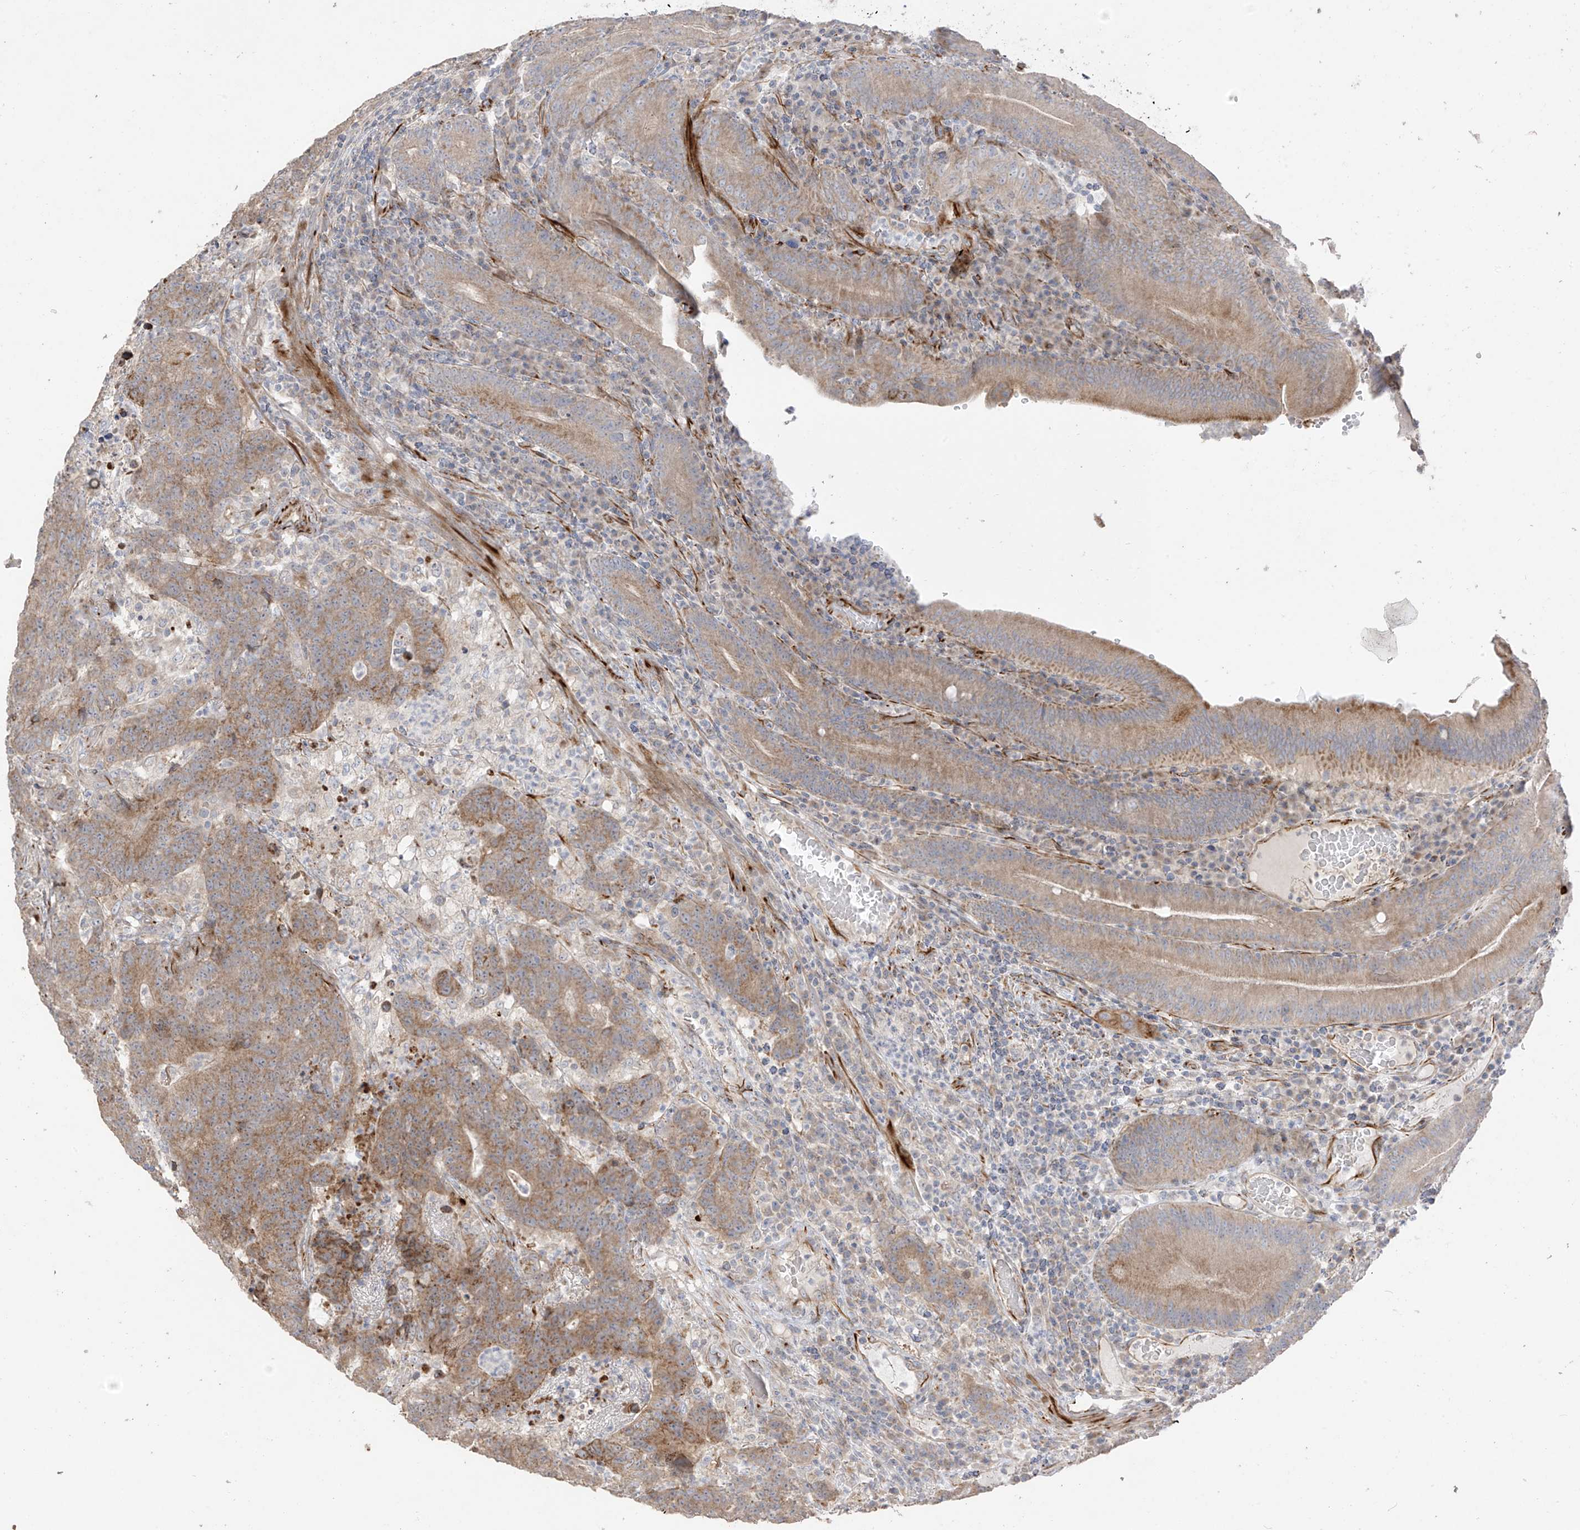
{"staining": {"intensity": "moderate", "quantity": ">75%", "location": "cytoplasmic/membranous"}, "tissue": "colorectal cancer", "cell_type": "Tumor cells", "image_type": "cancer", "snomed": [{"axis": "morphology", "description": "Normal tissue, NOS"}, {"axis": "morphology", "description": "Adenocarcinoma, NOS"}, {"axis": "topography", "description": "Colon"}], "caption": "Brown immunohistochemical staining in human colorectal cancer demonstrates moderate cytoplasmic/membranous positivity in approximately >75% of tumor cells.", "gene": "DCDC2", "patient": {"sex": "female", "age": 75}}